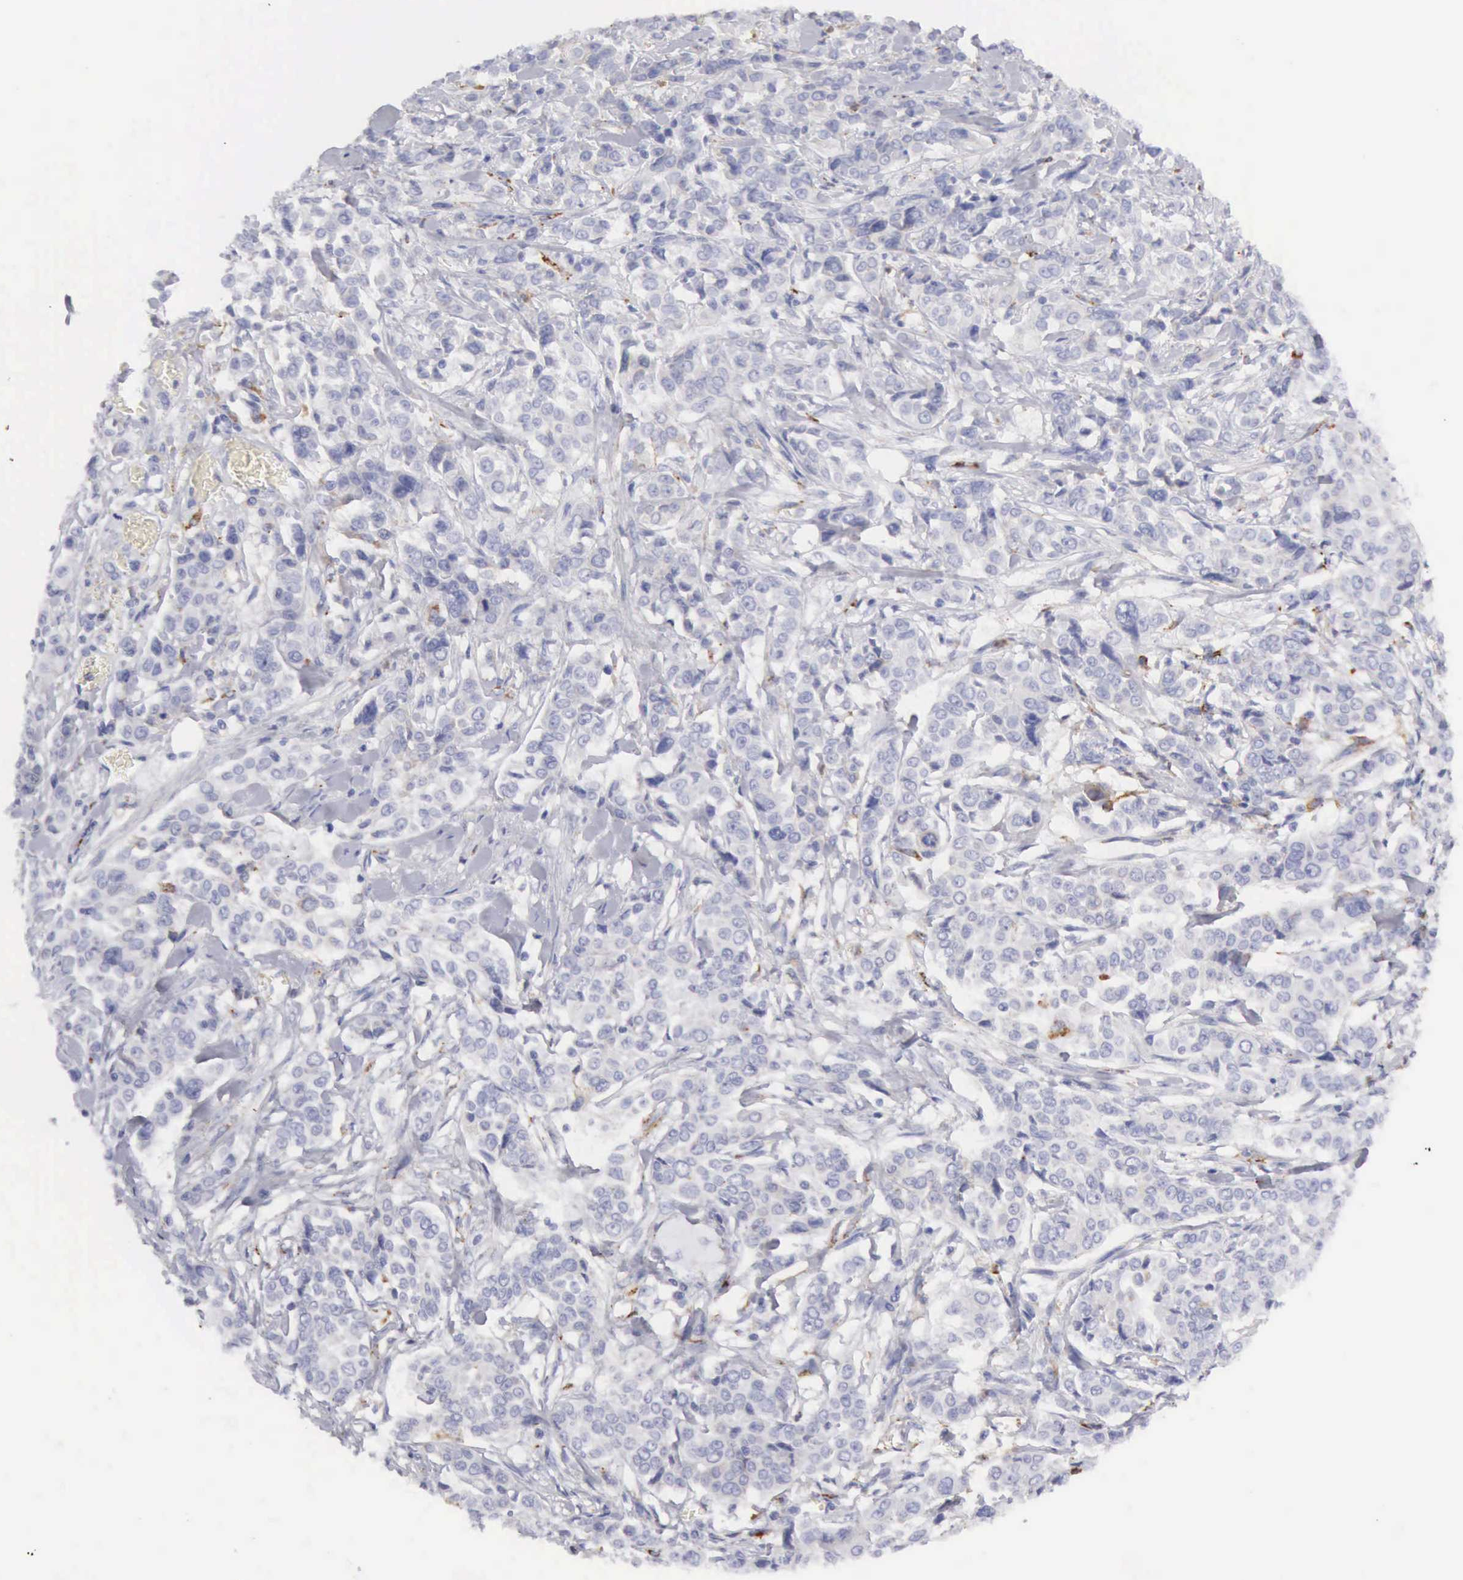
{"staining": {"intensity": "negative", "quantity": "none", "location": "none"}, "tissue": "pancreatic cancer", "cell_type": "Tumor cells", "image_type": "cancer", "snomed": [{"axis": "morphology", "description": "Adenocarcinoma, NOS"}, {"axis": "topography", "description": "Pancreas"}], "caption": "Immunohistochemical staining of pancreatic cancer (adenocarcinoma) displays no significant positivity in tumor cells. Nuclei are stained in blue.", "gene": "CTSS", "patient": {"sex": "female", "age": 52}}